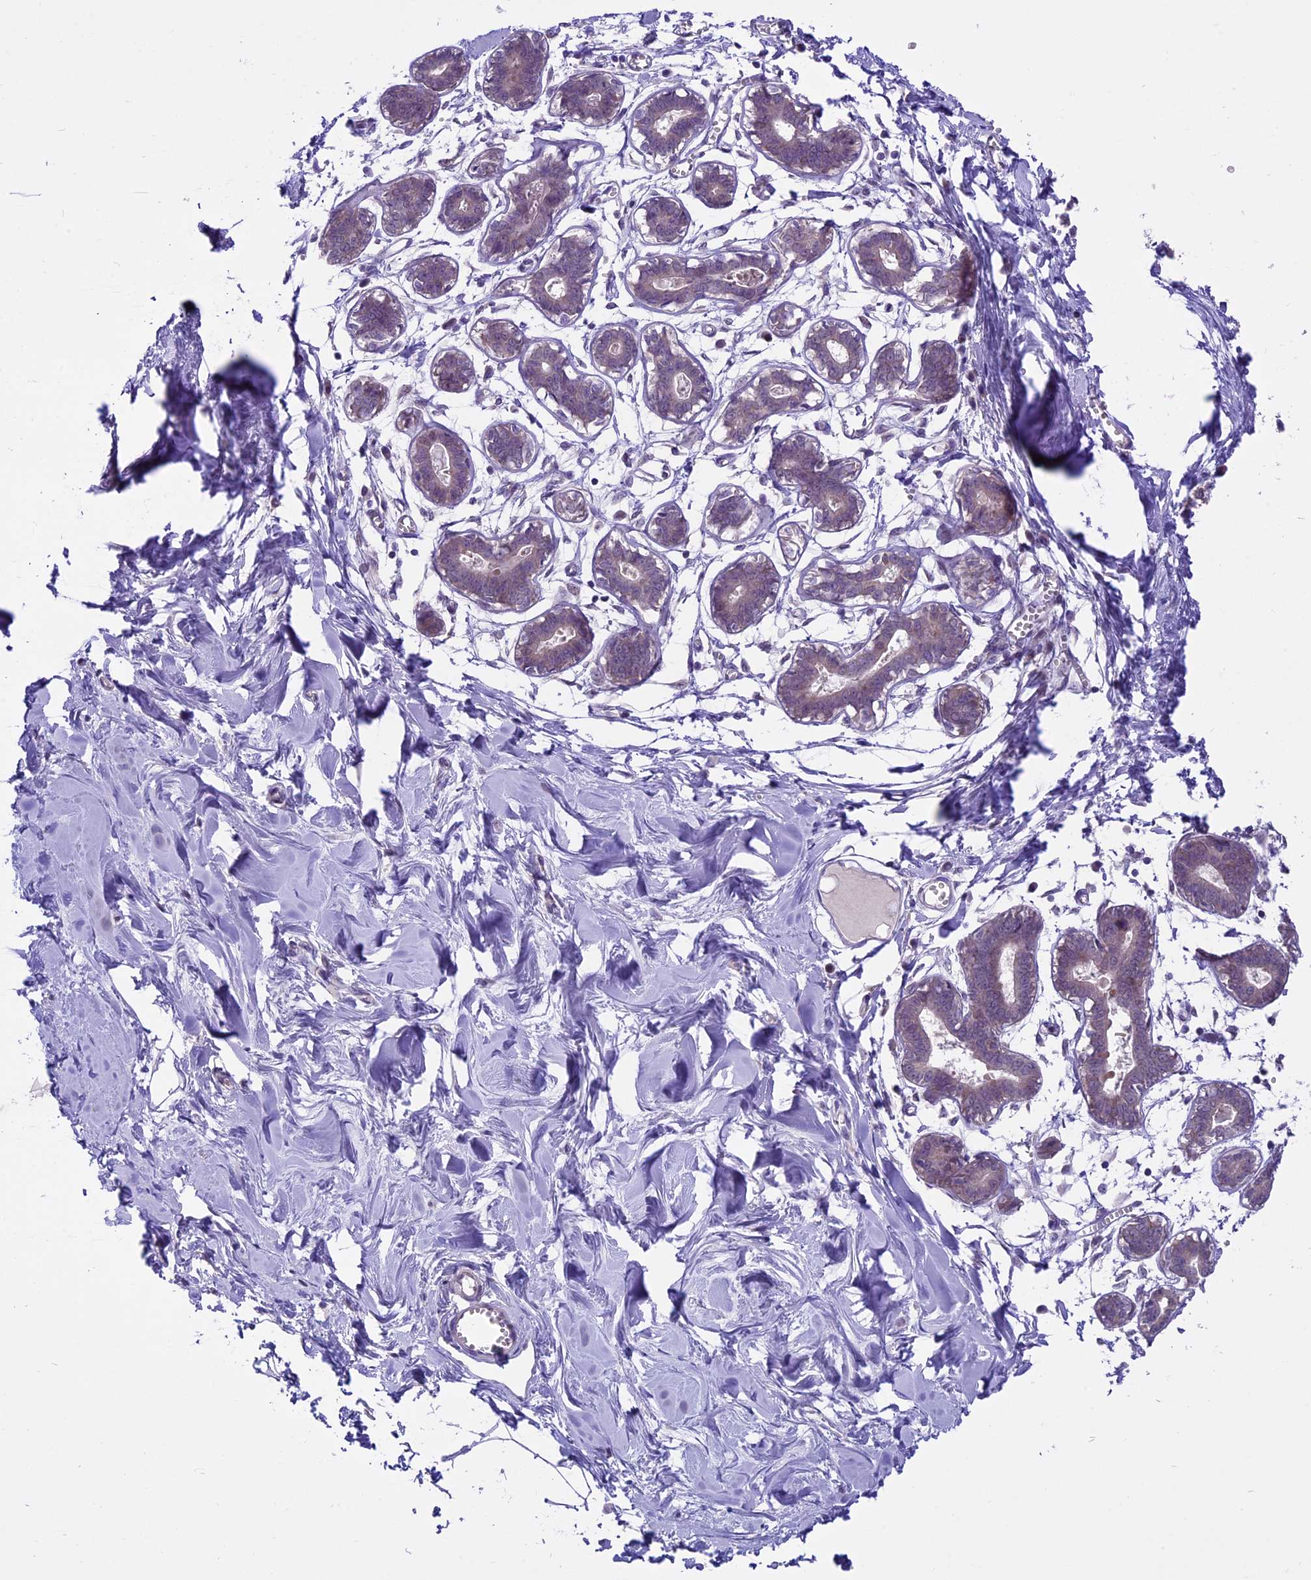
{"staining": {"intensity": "negative", "quantity": "none", "location": "none"}, "tissue": "breast", "cell_type": "Adipocytes", "image_type": "normal", "snomed": [{"axis": "morphology", "description": "Normal tissue, NOS"}, {"axis": "topography", "description": "Breast"}], "caption": "Immunohistochemical staining of benign human breast demonstrates no significant staining in adipocytes. The staining was performed using DAB (3,3'-diaminobenzidine) to visualize the protein expression in brown, while the nuclei were stained in blue with hematoxylin (Magnification: 20x).", "gene": "SPRED1", "patient": {"sex": "female", "age": 27}}